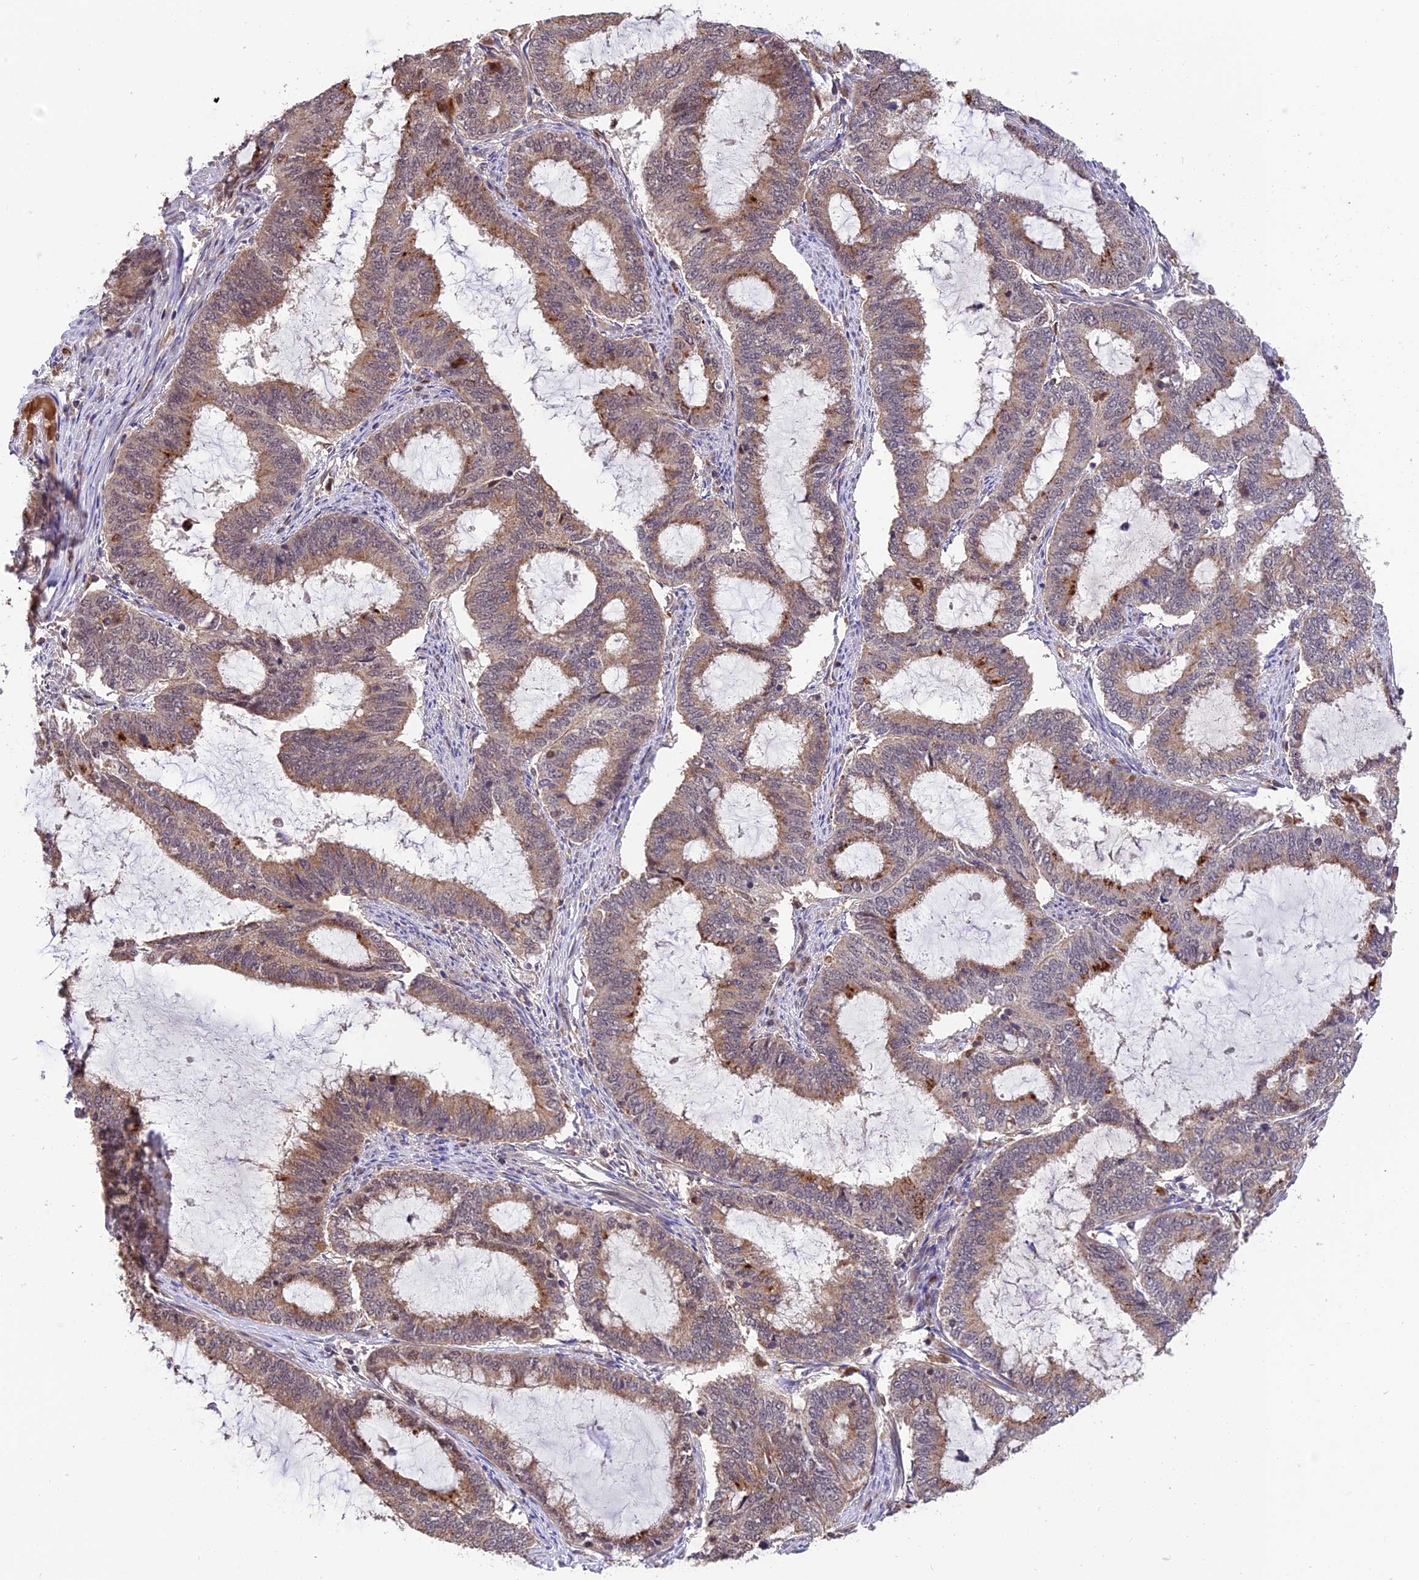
{"staining": {"intensity": "moderate", "quantity": "25%-75%", "location": "cytoplasmic/membranous"}, "tissue": "endometrial cancer", "cell_type": "Tumor cells", "image_type": "cancer", "snomed": [{"axis": "morphology", "description": "Adenocarcinoma, NOS"}, {"axis": "topography", "description": "Endometrium"}], "caption": "IHC staining of adenocarcinoma (endometrial), which reveals medium levels of moderate cytoplasmic/membranous positivity in approximately 25%-75% of tumor cells indicating moderate cytoplasmic/membranous protein expression. The staining was performed using DAB (3,3'-diaminobenzidine) (brown) for protein detection and nuclei were counterstained in hematoxylin (blue).", "gene": "MNS1", "patient": {"sex": "female", "age": 51}}